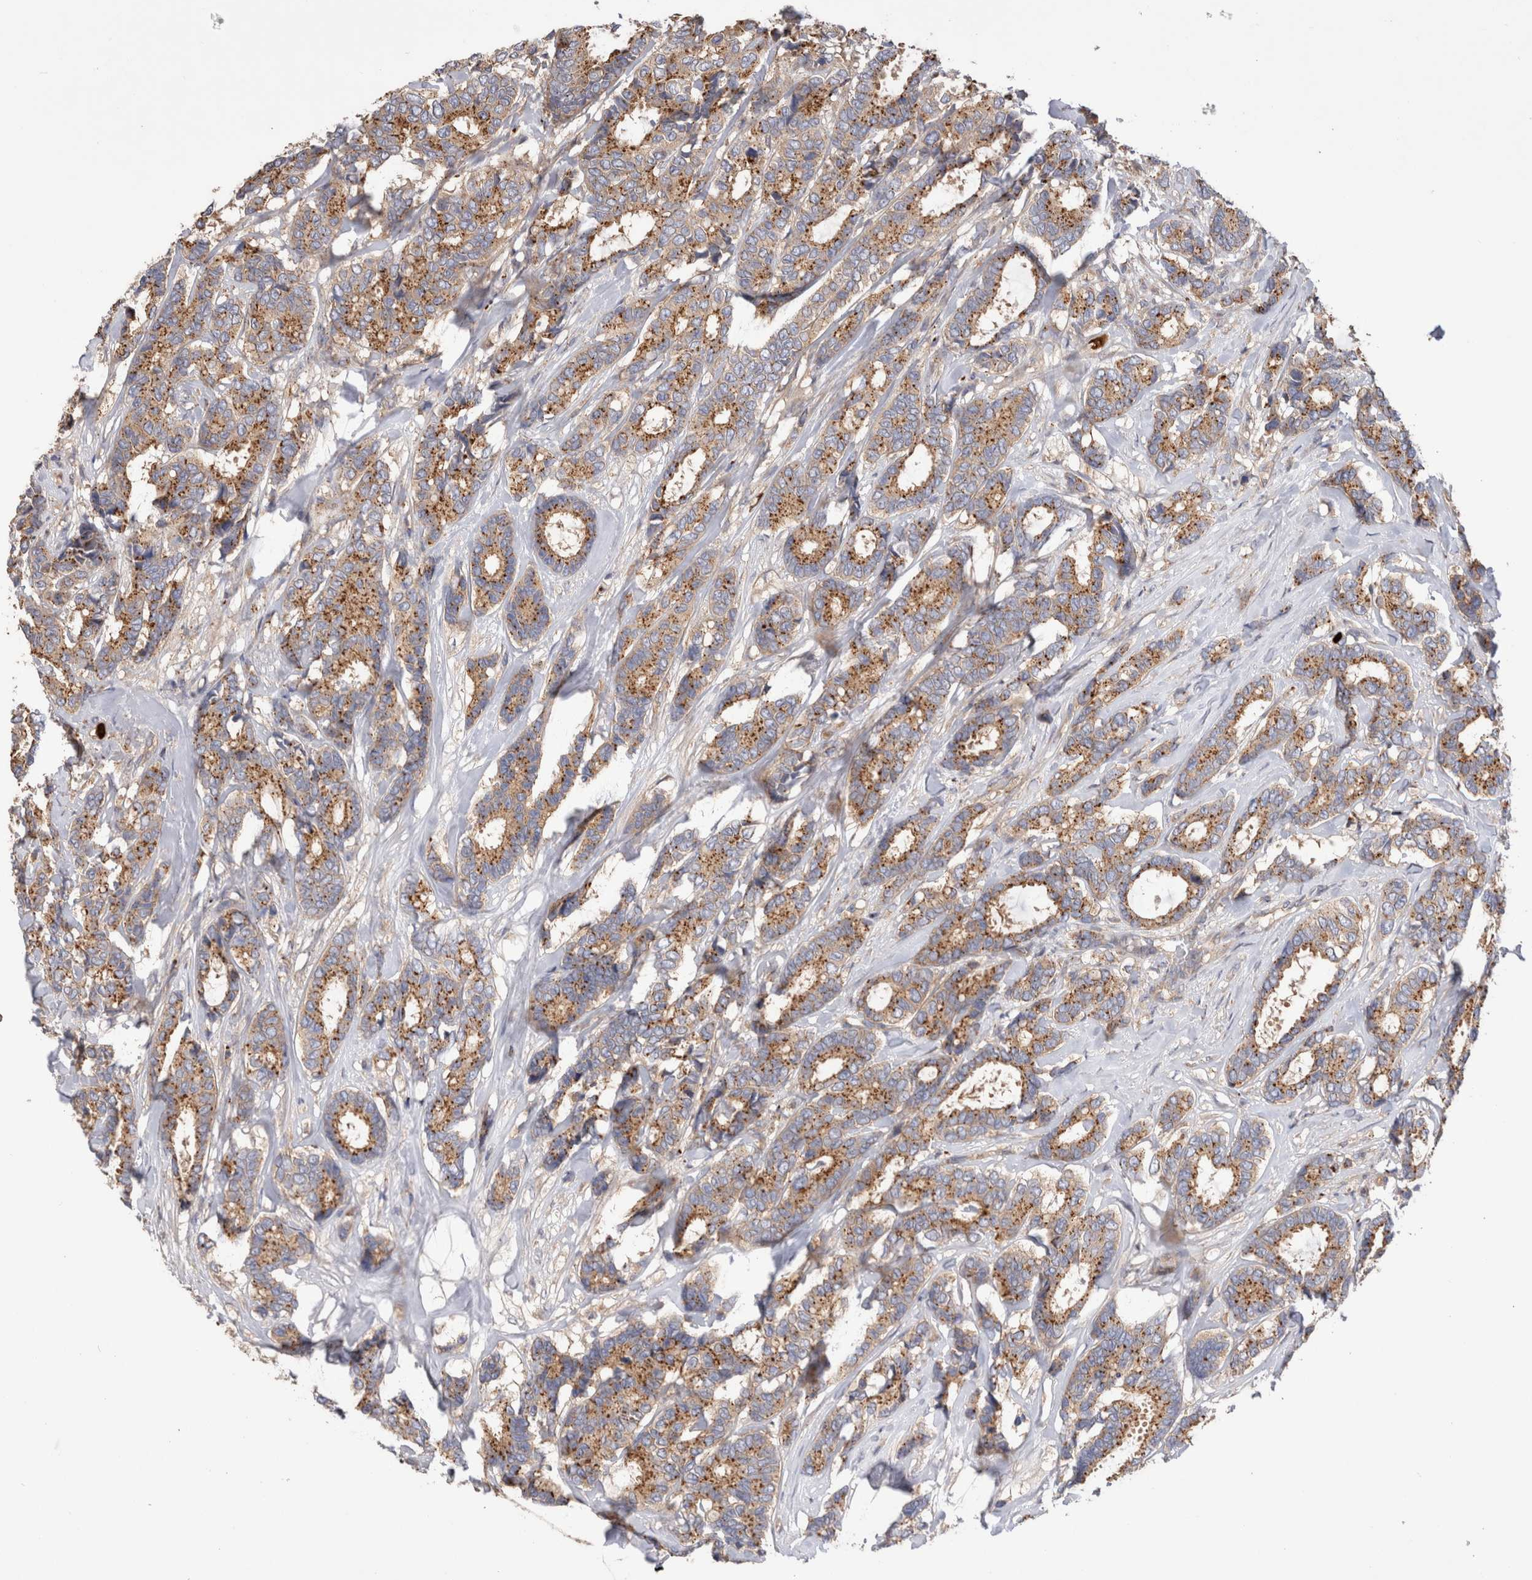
{"staining": {"intensity": "moderate", "quantity": ">75%", "location": "cytoplasmic/membranous"}, "tissue": "breast cancer", "cell_type": "Tumor cells", "image_type": "cancer", "snomed": [{"axis": "morphology", "description": "Duct carcinoma"}, {"axis": "topography", "description": "Breast"}], "caption": "This photomicrograph displays IHC staining of human breast cancer (infiltrating ductal carcinoma), with medium moderate cytoplasmic/membranous positivity in approximately >75% of tumor cells.", "gene": "NXT2", "patient": {"sex": "female", "age": 87}}